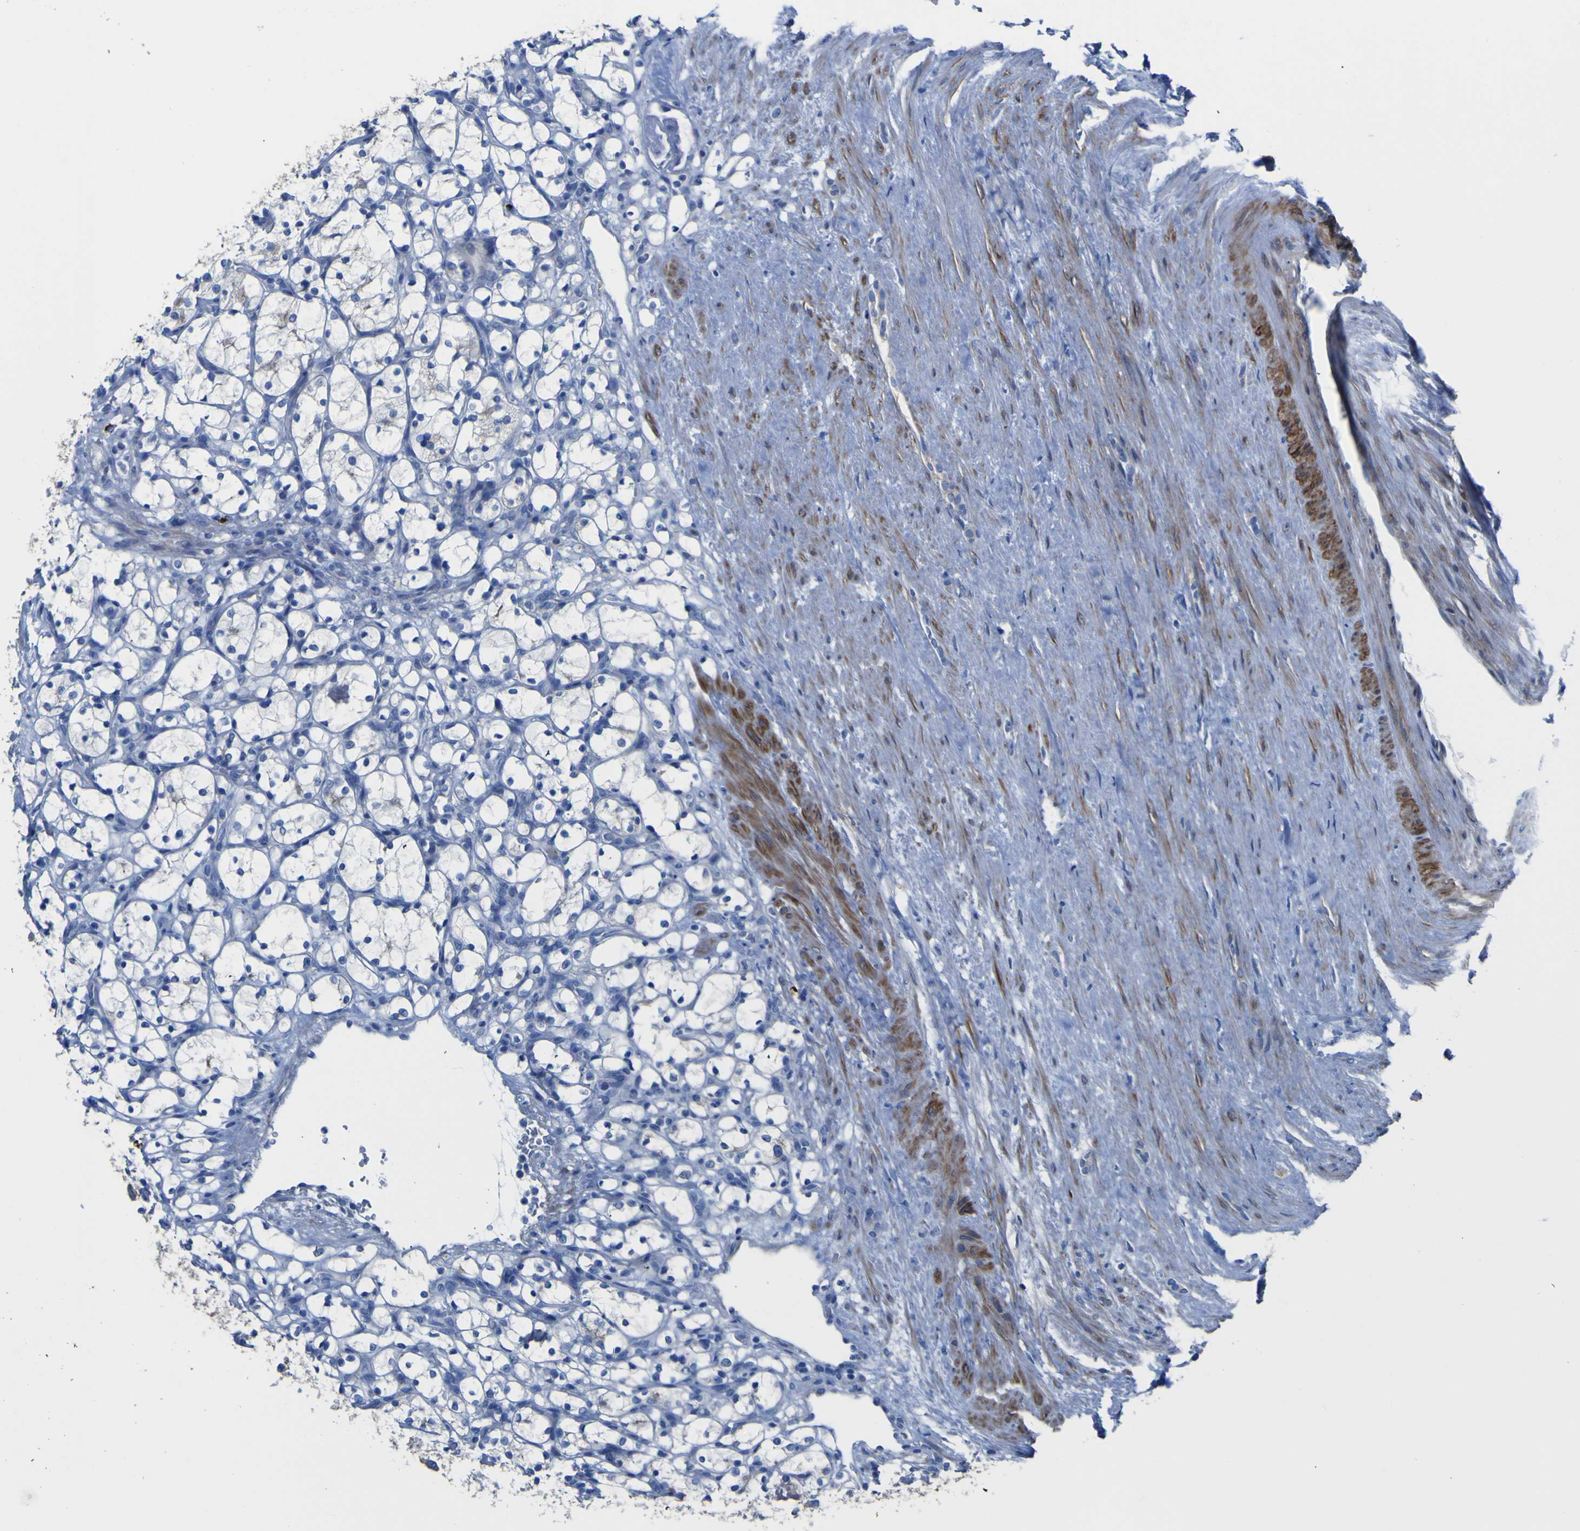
{"staining": {"intensity": "negative", "quantity": "none", "location": "none"}, "tissue": "renal cancer", "cell_type": "Tumor cells", "image_type": "cancer", "snomed": [{"axis": "morphology", "description": "Adenocarcinoma, NOS"}, {"axis": "topography", "description": "Kidney"}], "caption": "Immunohistochemical staining of human renal cancer reveals no significant expression in tumor cells.", "gene": "AGO4", "patient": {"sex": "female", "age": 69}}